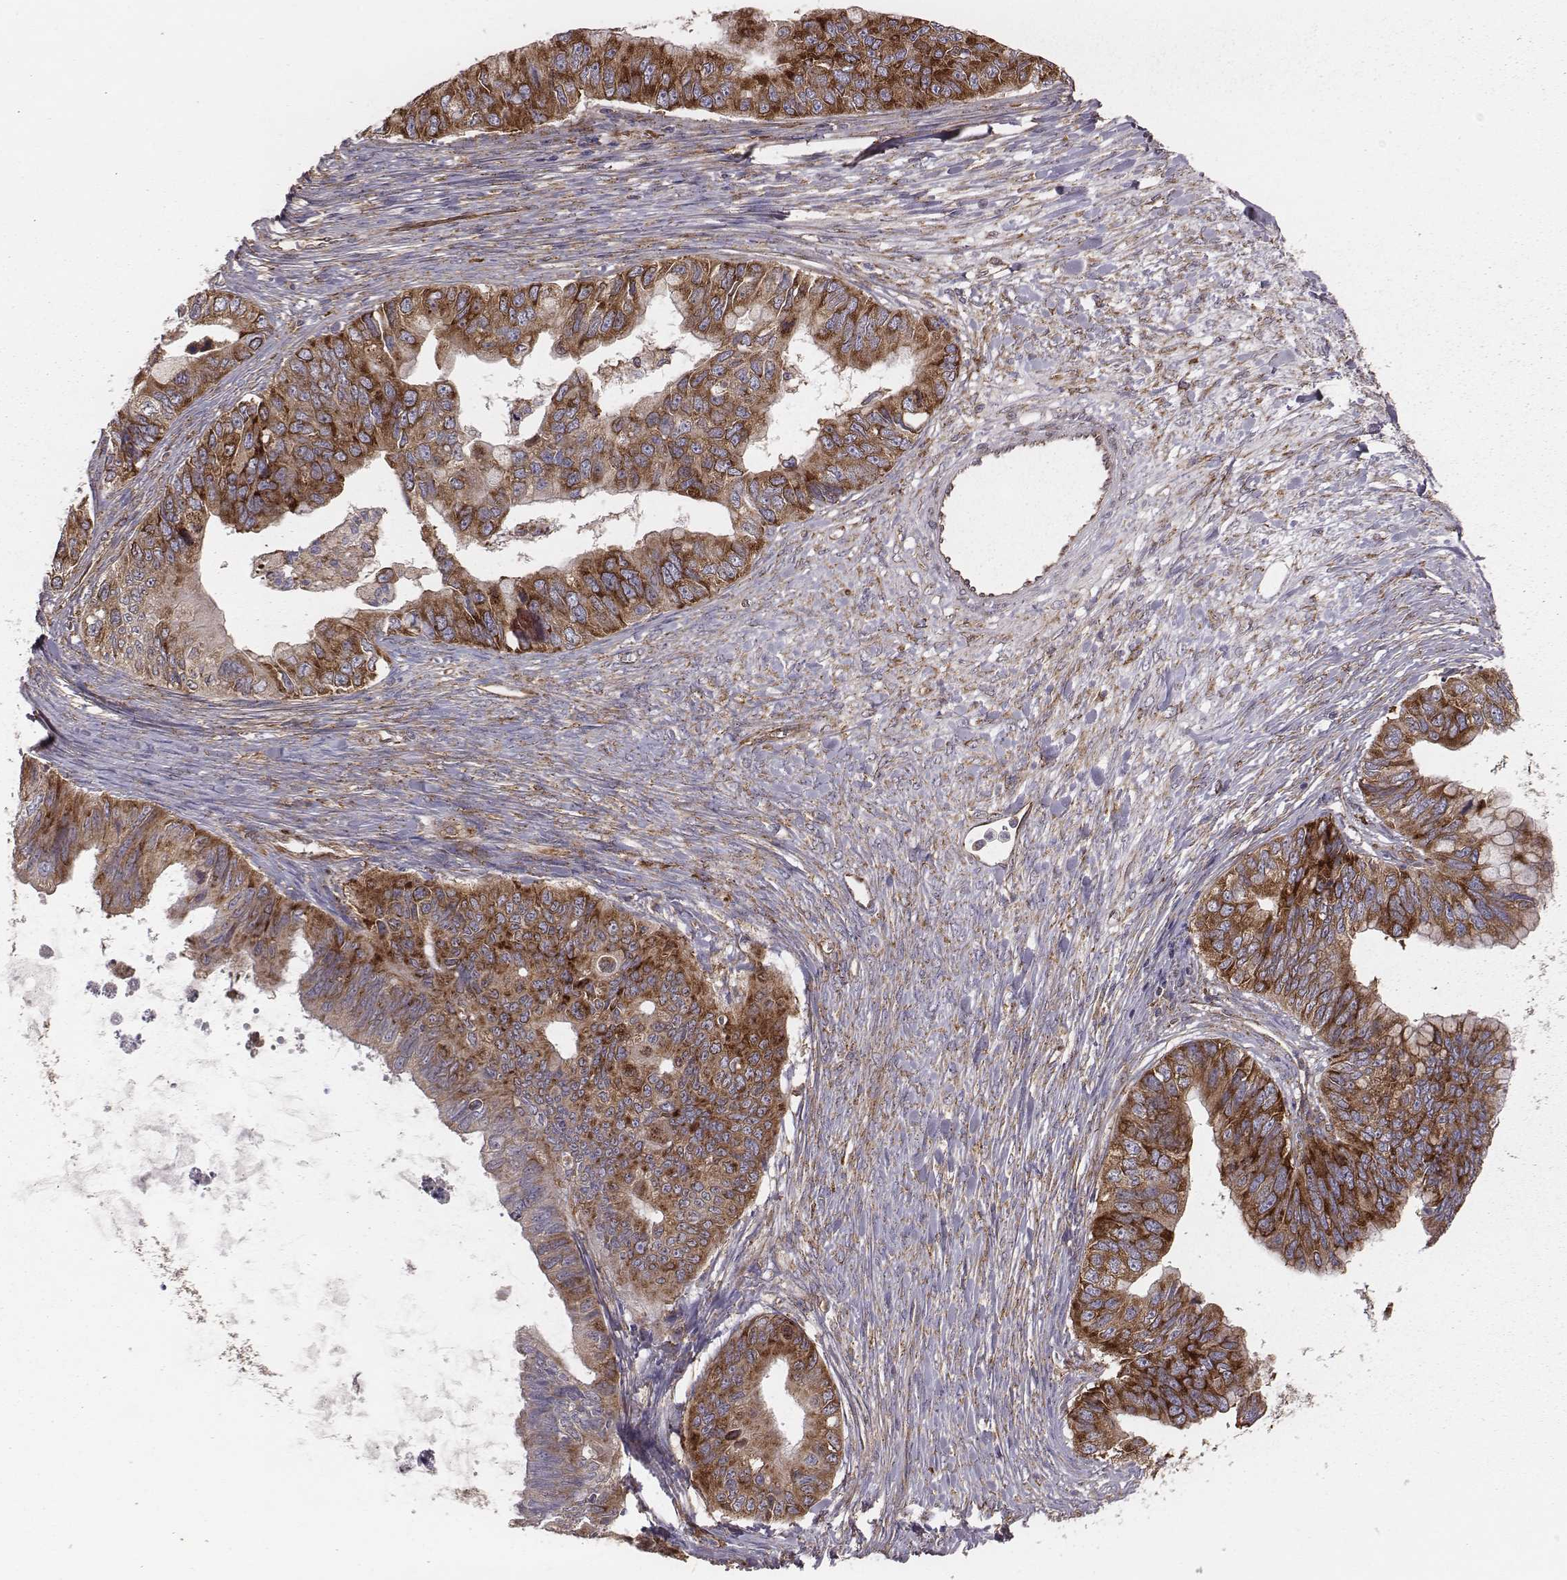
{"staining": {"intensity": "strong", "quantity": ">75%", "location": "cytoplasmic/membranous"}, "tissue": "ovarian cancer", "cell_type": "Tumor cells", "image_type": "cancer", "snomed": [{"axis": "morphology", "description": "Cystadenocarcinoma, mucinous, NOS"}, {"axis": "topography", "description": "Ovary"}], "caption": "DAB (3,3'-diaminobenzidine) immunohistochemical staining of human mucinous cystadenocarcinoma (ovarian) displays strong cytoplasmic/membranous protein expression in about >75% of tumor cells.", "gene": "TXLNA", "patient": {"sex": "female", "age": 76}}